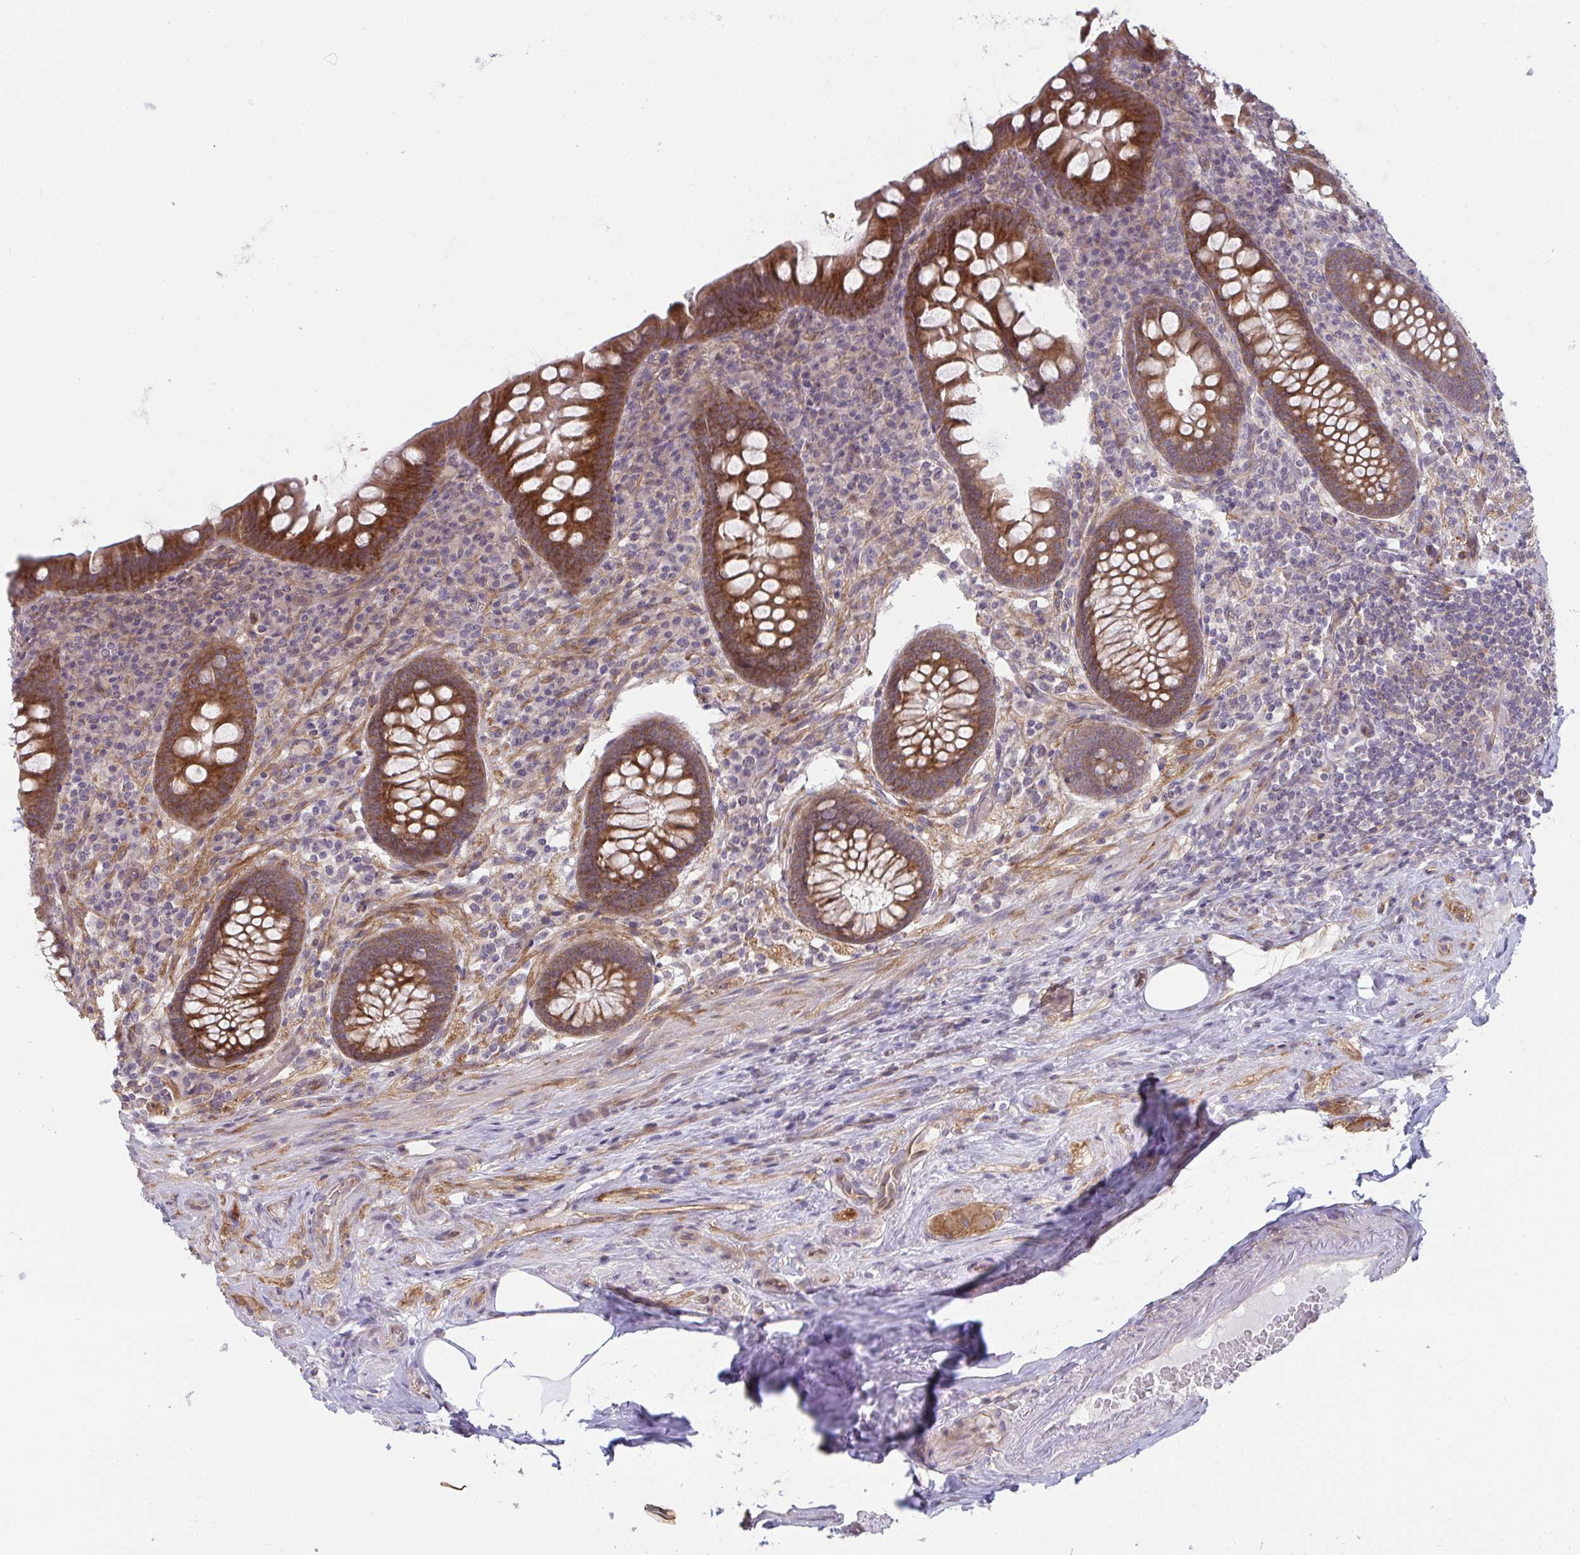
{"staining": {"intensity": "strong", "quantity": ">75%", "location": "cytoplasmic/membranous"}, "tissue": "appendix", "cell_type": "Glandular cells", "image_type": "normal", "snomed": [{"axis": "morphology", "description": "Normal tissue, NOS"}, {"axis": "topography", "description": "Appendix"}], "caption": "Brown immunohistochemical staining in benign appendix exhibits strong cytoplasmic/membranous staining in about >75% of glandular cells.", "gene": "CASP9", "patient": {"sex": "male", "age": 71}}